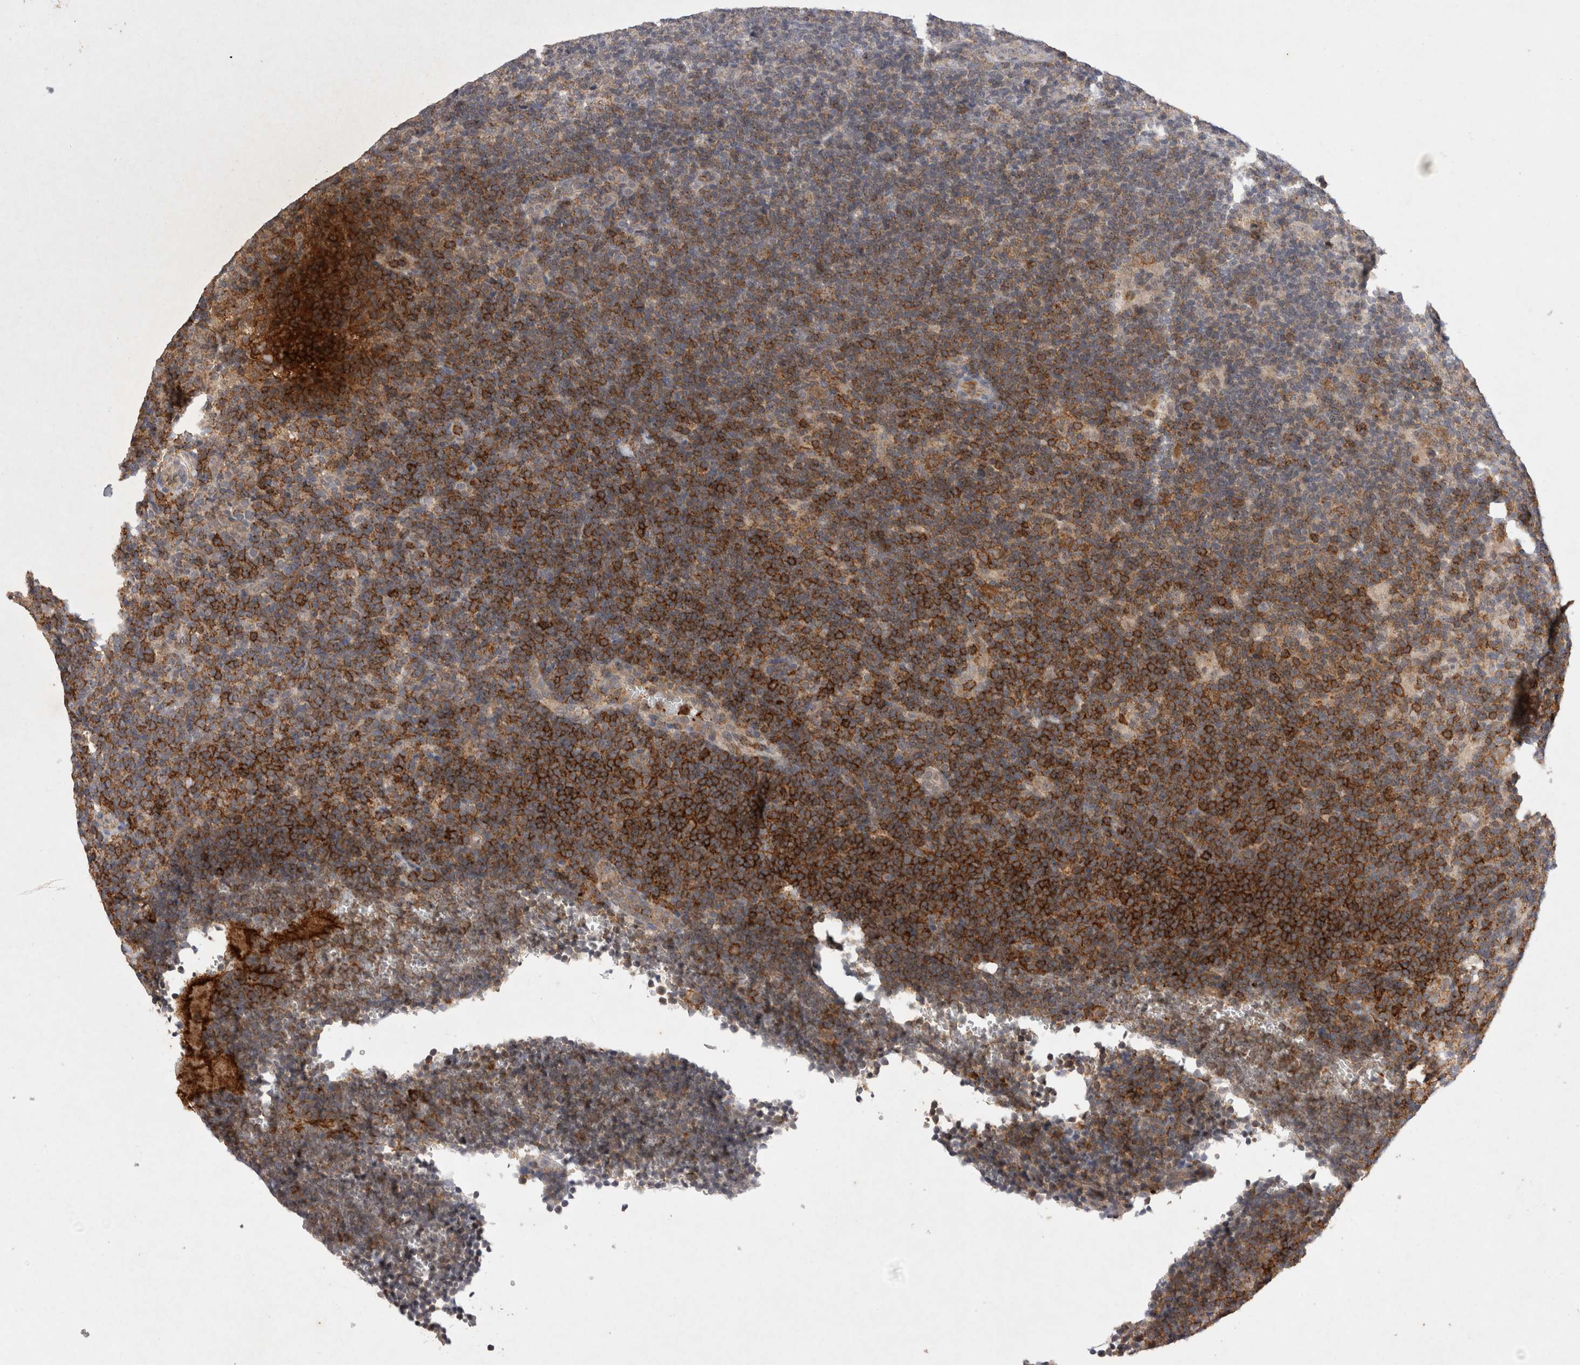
{"staining": {"intensity": "weak", "quantity": "<25%", "location": "cytoplasmic/membranous"}, "tissue": "lymphoma", "cell_type": "Tumor cells", "image_type": "cancer", "snomed": [{"axis": "morphology", "description": "Hodgkin's disease, NOS"}, {"axis": "topography", "description": "Lymph node"}], "caption": "Protein analysis of Hodgkin's disease shows no significant staining in tumor cells. (Brightfield microscopy of DAB (3,3'-diaminobenzidine) immunohistochemistry (IHC) at high magnification).", "gene": "RASSF3", "patient": {"sex": "female", "age": 57}}